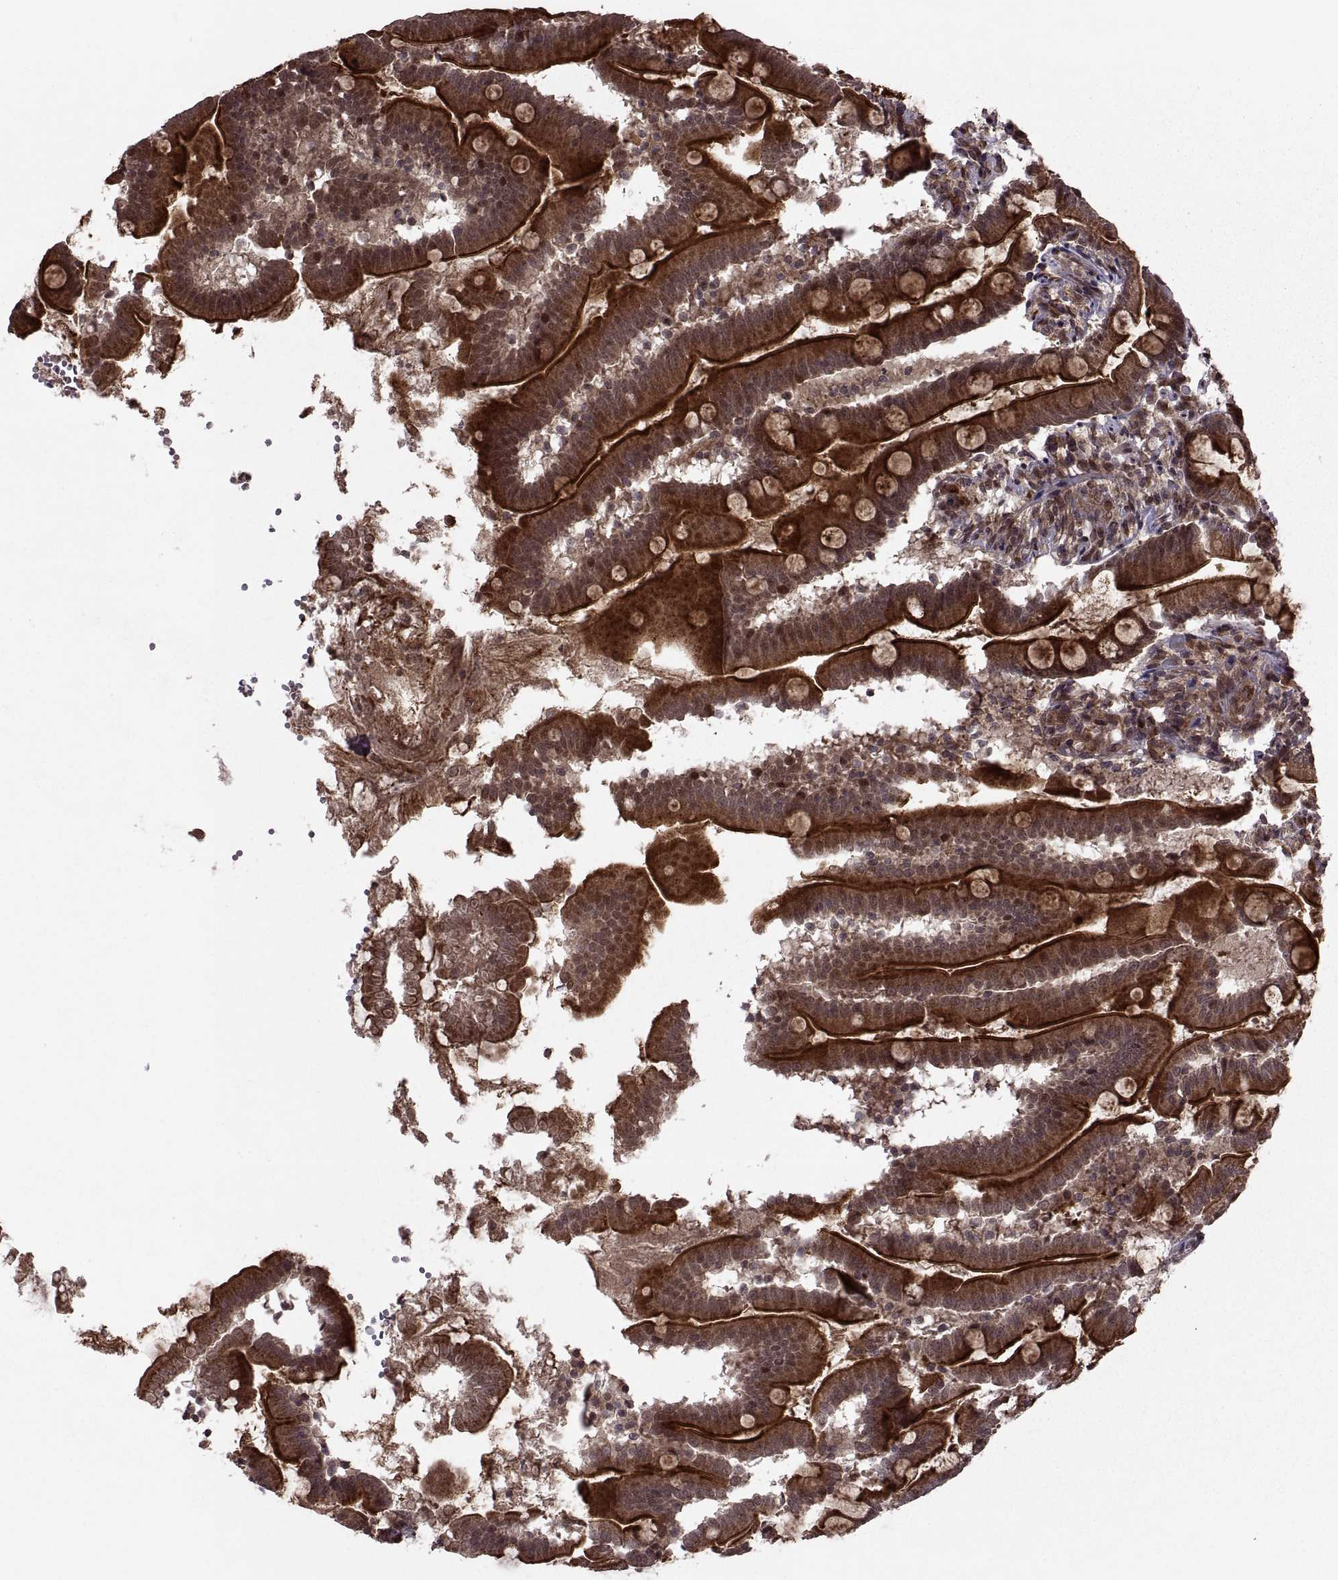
{"staining": {"intensity": "strong", "quantity": ">75%", "location": "cytoplasmic/membranous"}, "tissue": "small intestine", "cell_type": "Glandular cells", "image_type": "normal", "snomed": [{"axis": "morphology", "description": "Normal tissue, NOS"}, {"axis": "topography", "description": "Small intestine"}], "caption": "Immunohistochemical staining of normal human small intestine displays >75% levels of strong cytoplasmic/membranous protein expression in approximately >75% of glandular cells. (Stains: DAB (3,3'-diaminobenzidine) in brown, nuclei in blue, Microscopy: brightfield microscopy at high magnification).", "gene": "PTOV1", "patient": {"sex": "female", "age": 44}}